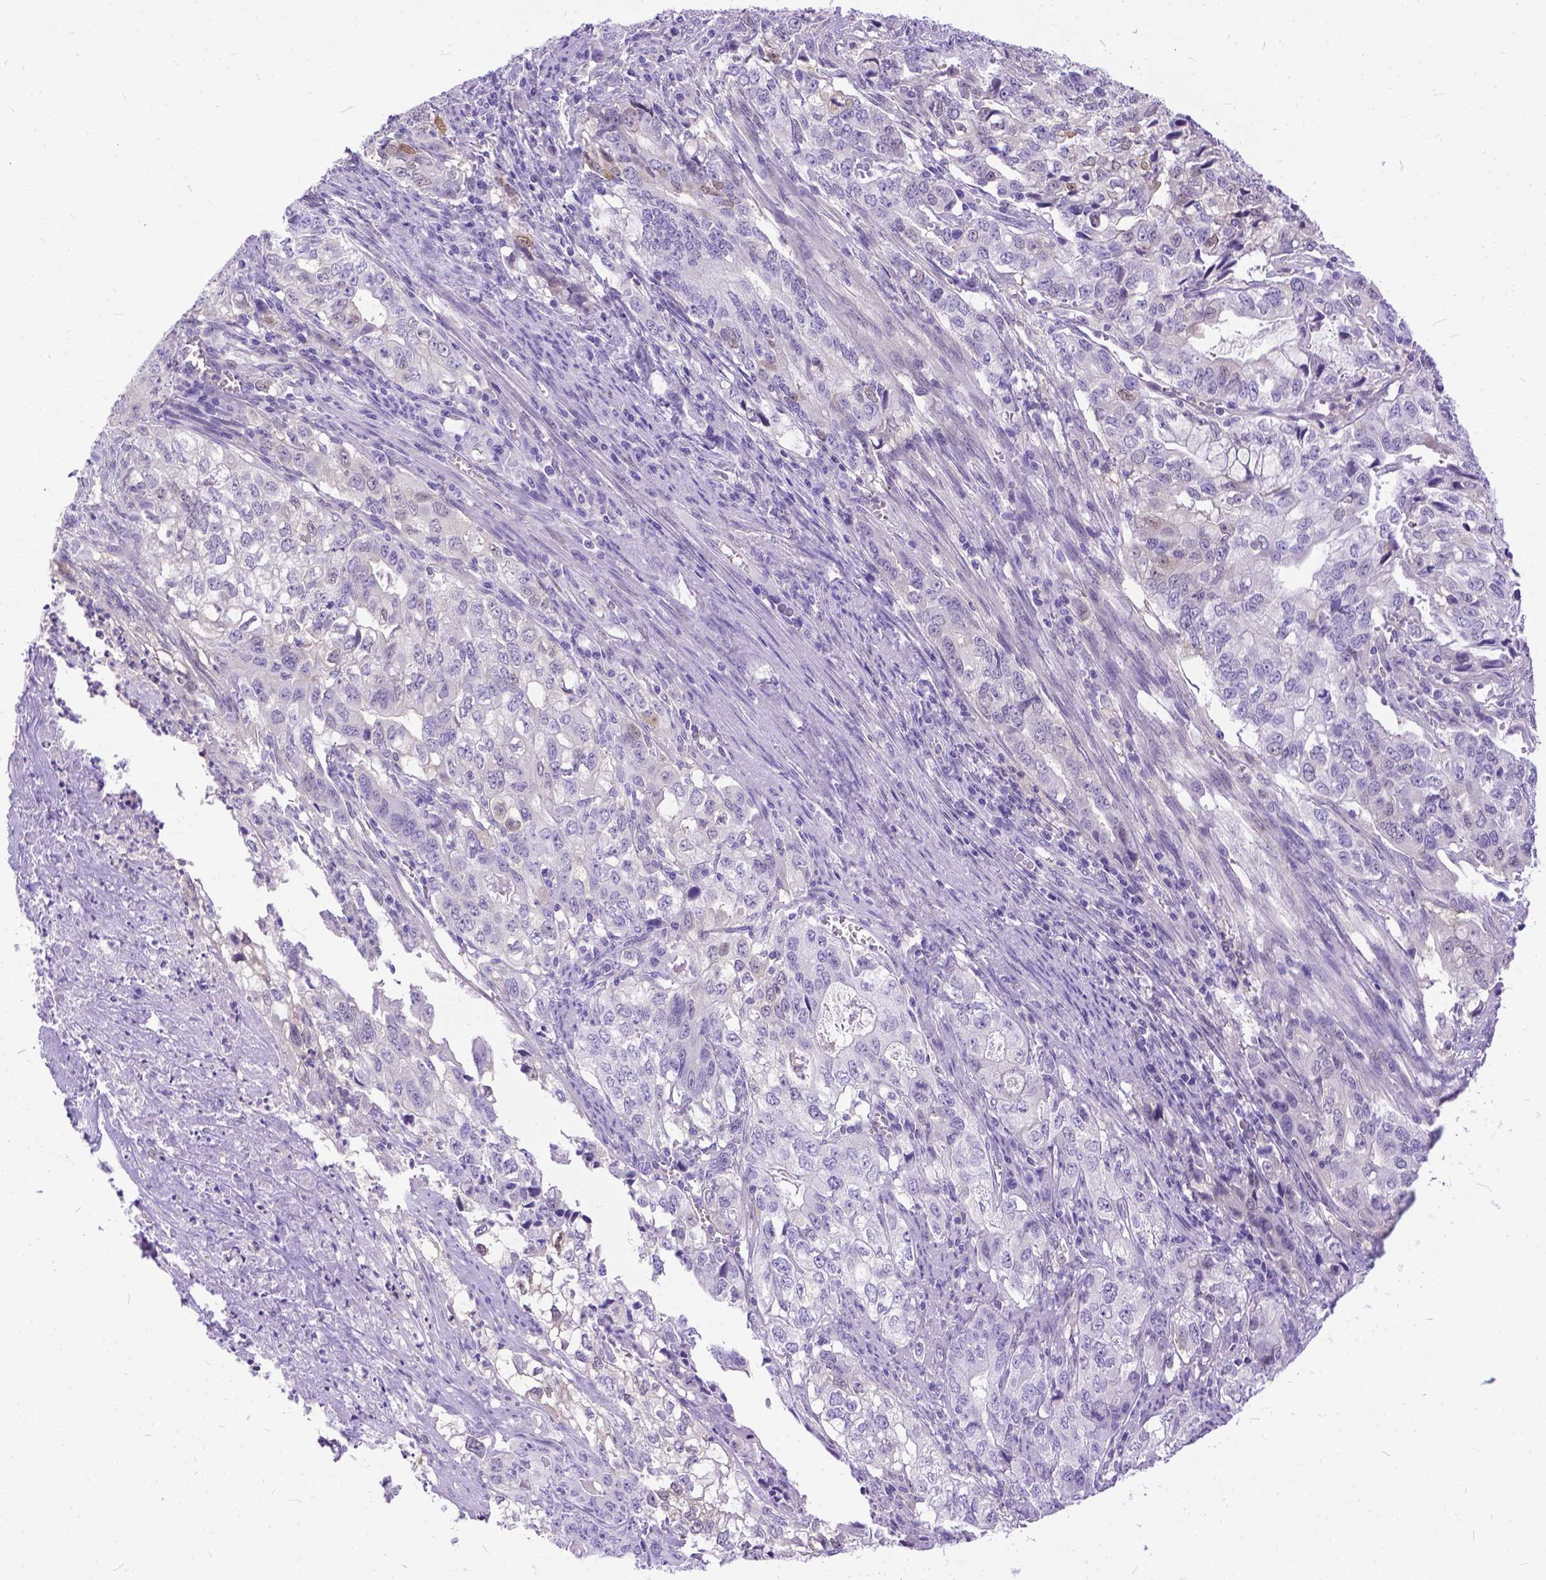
{"staining": {"intensity": "weak", "quantity": "<25%", "location": "cytoplasmic/membranous,nuclear"}, "tissue": "stomach cancer", "cell_type": "Tumor cells", "image_type": "cancer", "snomed": [{"axis": "morphology", "description": "Adenocarcinoma, NOS"}, {"axis": "topography", "description": "Stomach, lower"}], "caption": "IHC image of human stomach adenocarcinoma stained for a protein (brown), which displays no staining in tumor cells.", "gene": "TMEM169", "patient": {"sex": "female", "age": 72}}